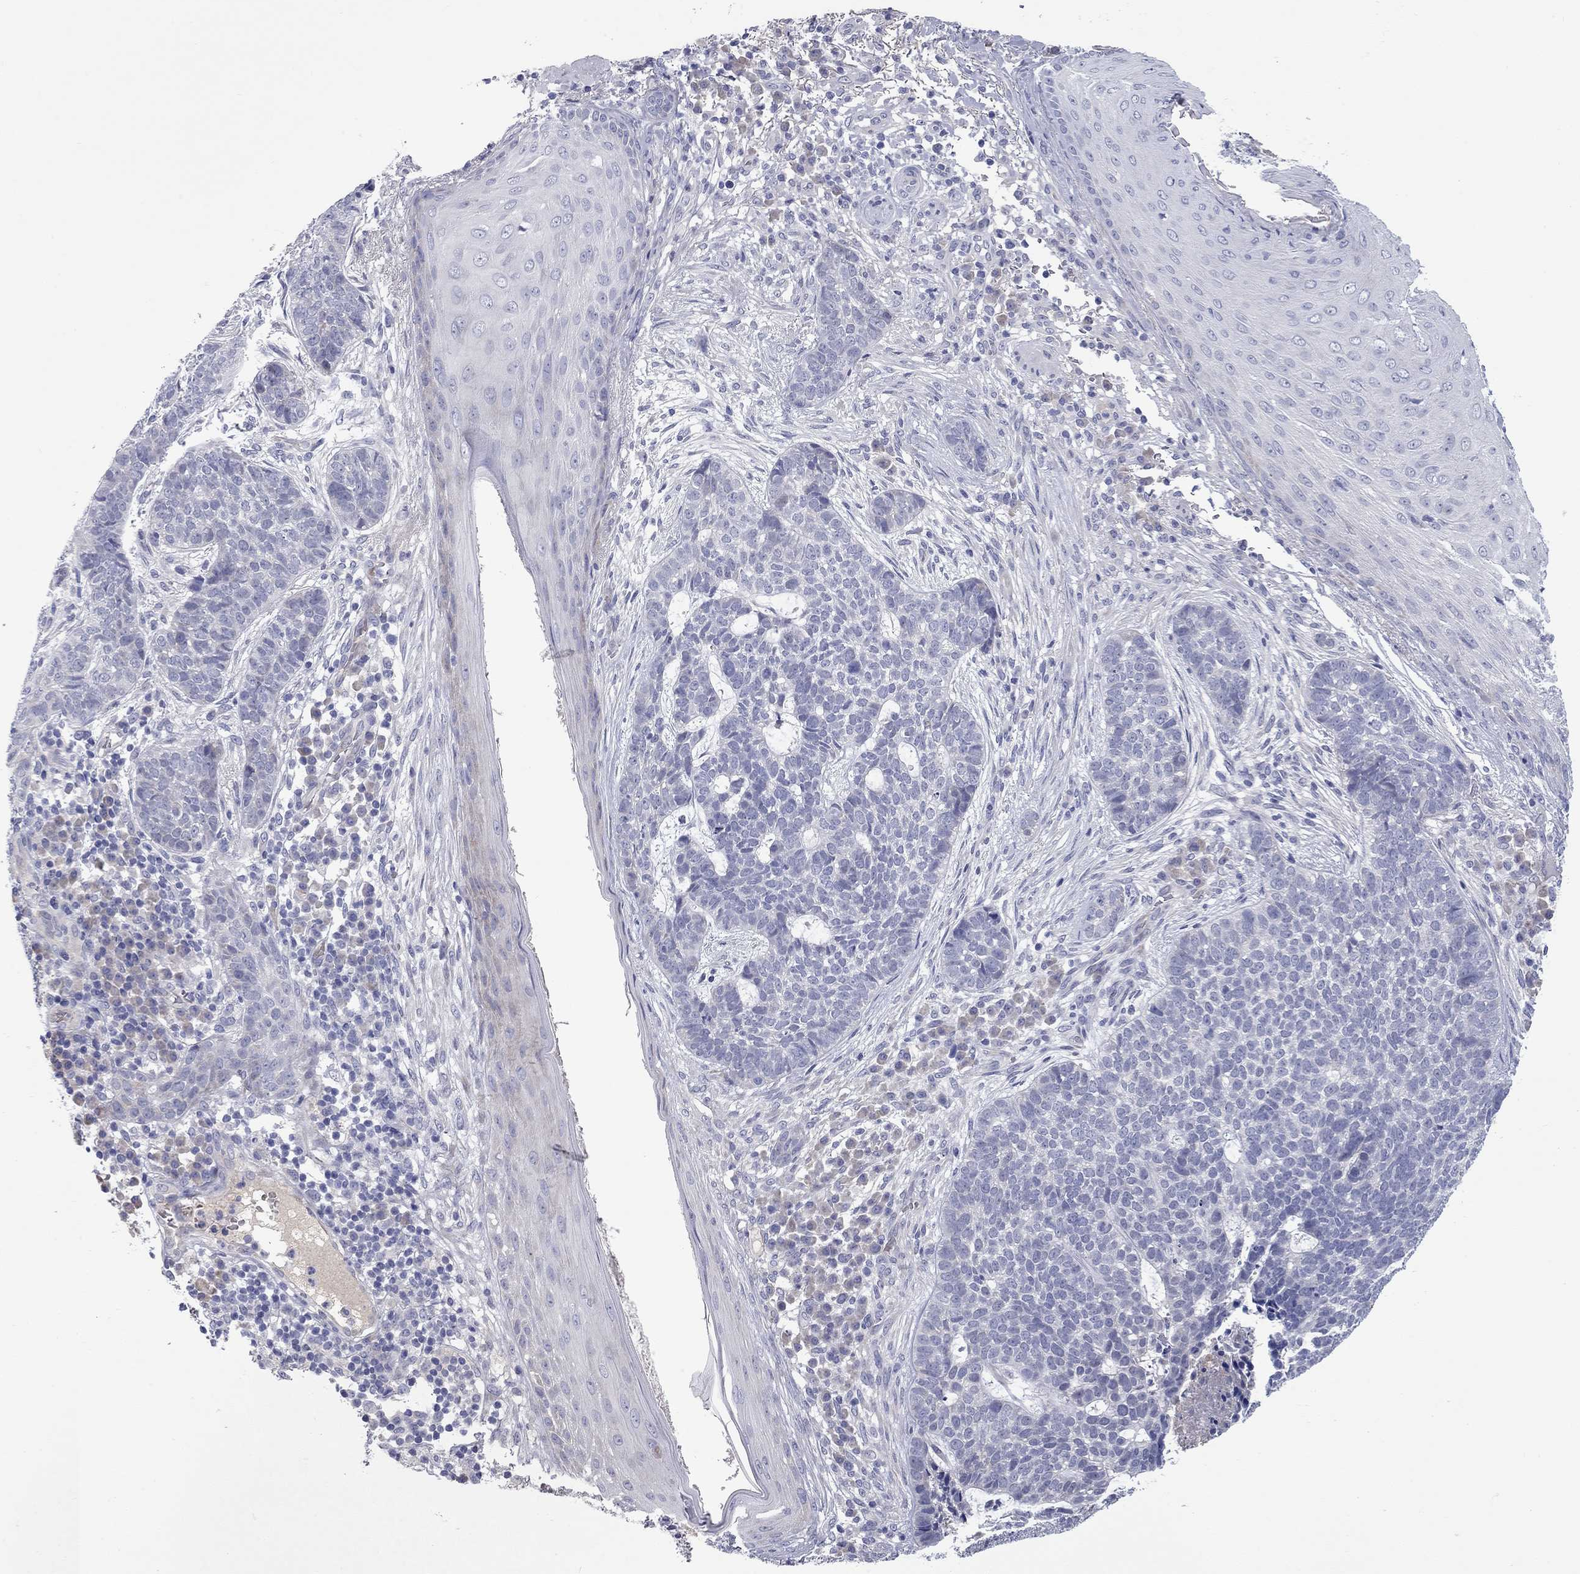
{"staining": {"intensity": "negative", "quantity": "none", "location": "none"}, "tissue": "skin cancer", "cell_type": "Tumor cells", "image_type": "cancer", "snomed": [{"axis": "morphology", "description": "Basal cell carcinoma"}, {"axis": "topography", "description": "Skin"}], "caption": "High power microscopy histopathology image of an immunohistochemistry image of skin basal cell carcinoma, revealing no significant expression in tumor cells. Nuclei are stained in blue.", "gene": "UNC119B", "patient": {"sex": "female", "age": 69}}